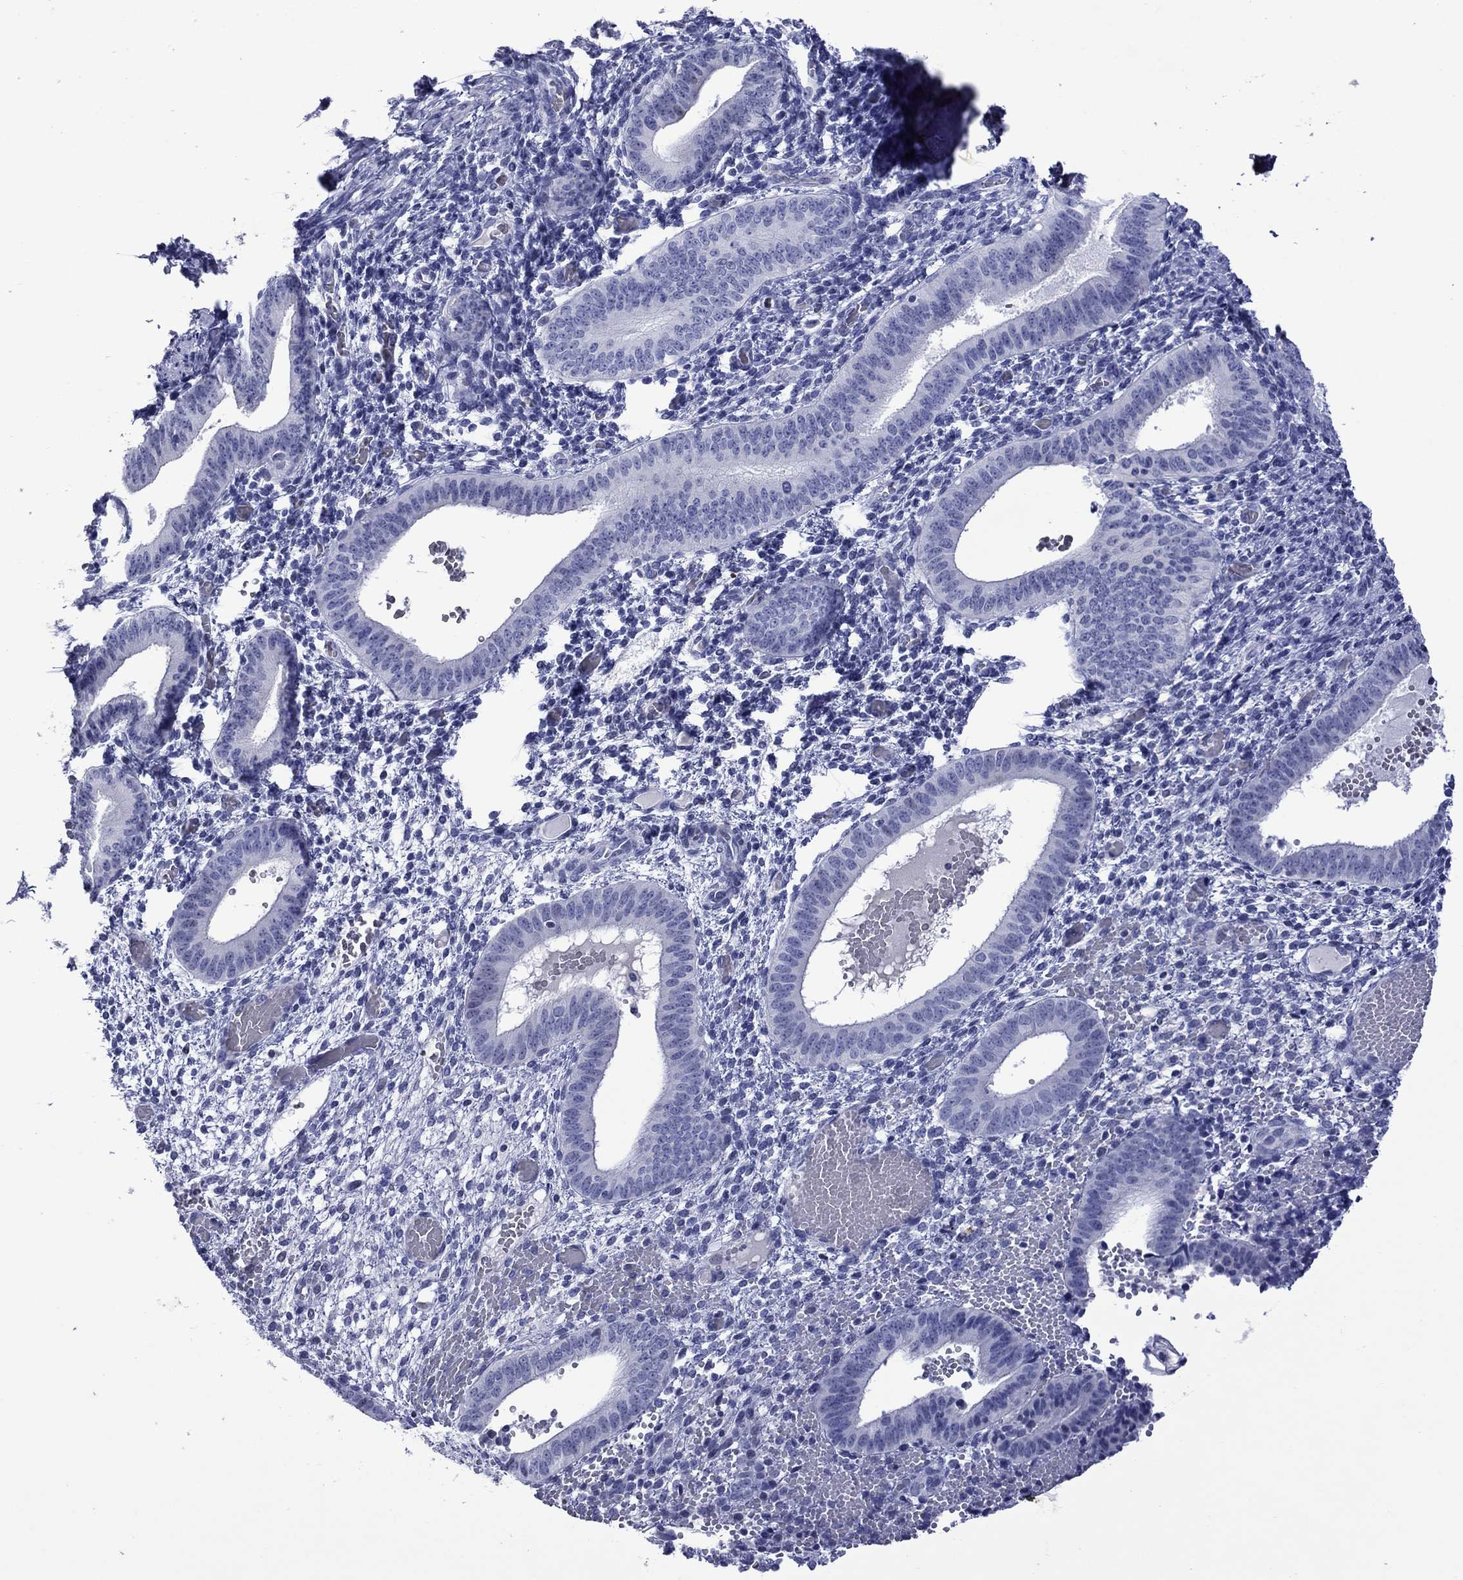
{"staining": {"intensity": "negative", "quantity": "none", "location": "none"}, "tissue": "endometrium", "cell_type": "Cells in endometrial stroma", "image_type": "normal", "snomed": [{"axis": "morphology", "description": "Normal tissue, NOS"}, {"axis": "topography", "description": "Endometrium"}], "caption": "A photomicrograph of endometrium stained for a protein displays no brown staining in cells in endometrial stroma. Nuclei are stained in blue.", "gene": "PIWIL1", "patient": {"sex": "female", "age": 42}}